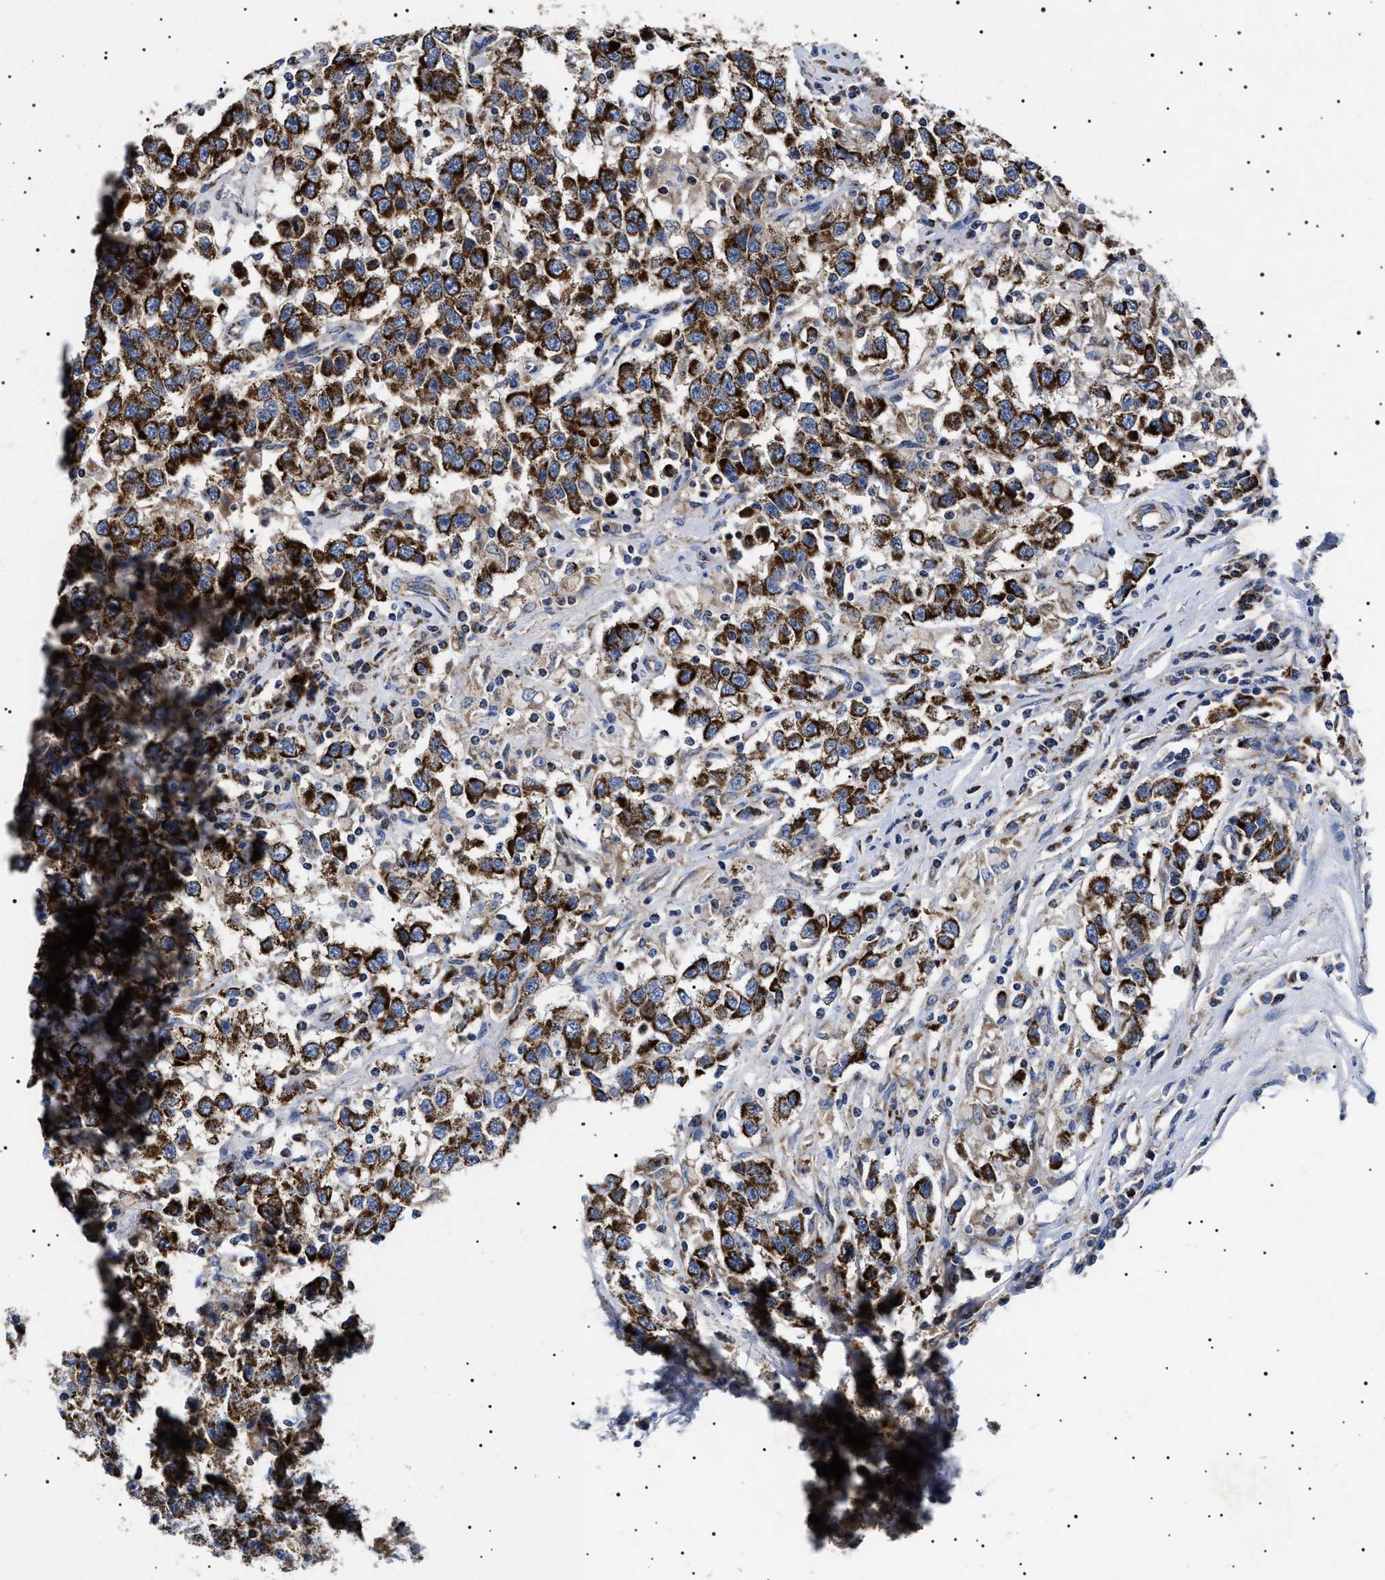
{"staining": {"intensity": "strong", "quantity": ">75%", "location": "cytoplasmic/membranous"}, "tissue": "testis cancer", "cell_type": "Tumor cells", "image_type": "cancer", "snomed": [{"axis": "morphology", "description": "Seminoma, NOS"}, {"axis": "topography", "description": "Testis"}], "caption": "This micrograph exhibits IHC staining of testis cancer (seminoma), with high strong cytoplasmic/membranous positivity in approximately >75% of tumor cells.", "gene": "CHRDL2", "patient": {"sex": "male", "age": 41}}